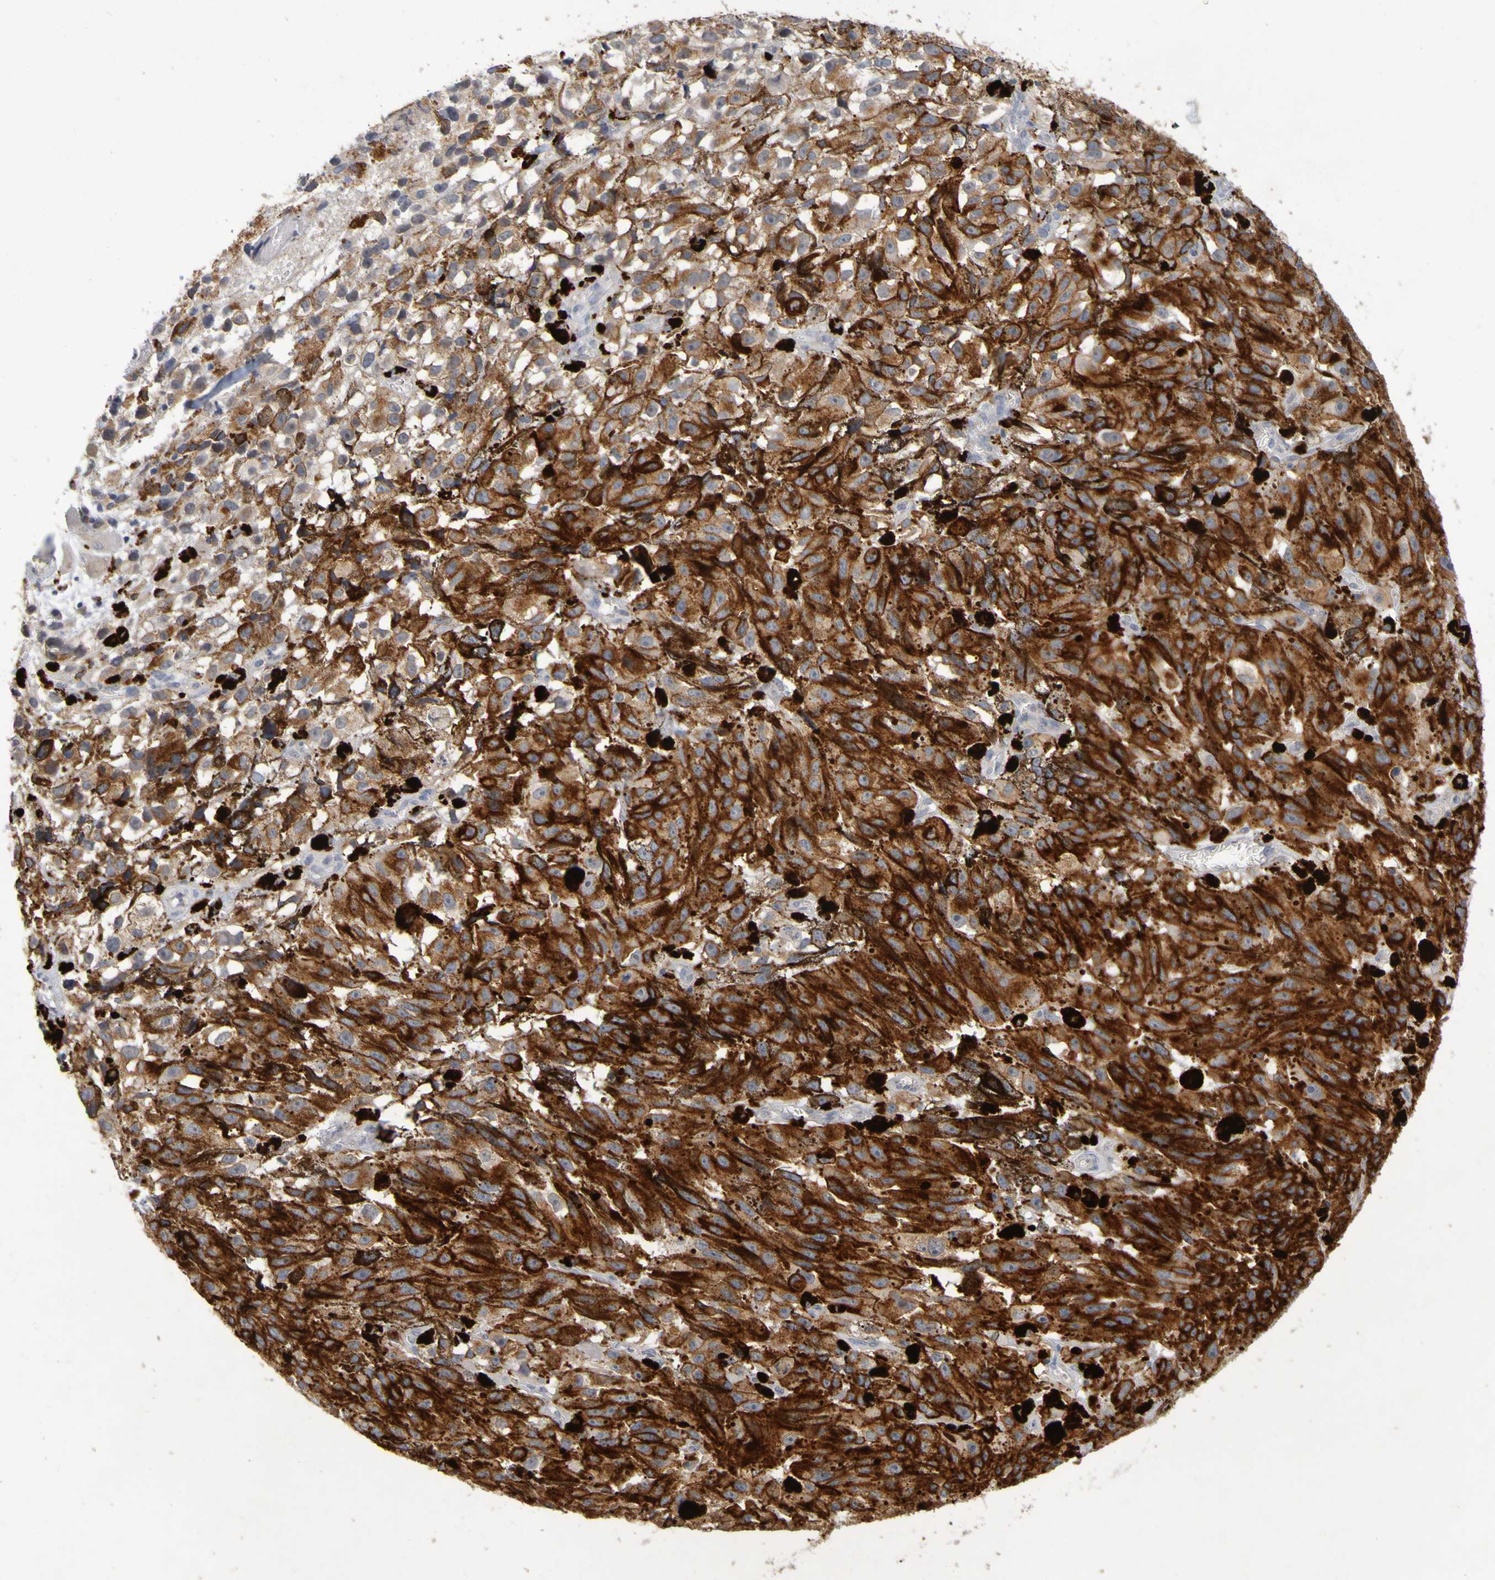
{"staining": {"intensity": "moderate", "quantity": ">75%", "location": "cytoplasmic/membranous"}, "tissue": "melanoma", "cell_type": "Tumor cells", "image_type": "cancer", "snomed": [{"axis": "morphology", "description": "Malignant melanoma, NOS"}, {"axis": "topography", "description": "Skin"}], "caption": "Immunohistochemistry image of malignant melanoma stained for a protein (brown), which displays medium levels of moderate cytoplasmic/membranous staining in approximately >75% of tumor cells.", "gene": "TPH1", "patient": {"sex": "female", "age": 104}}